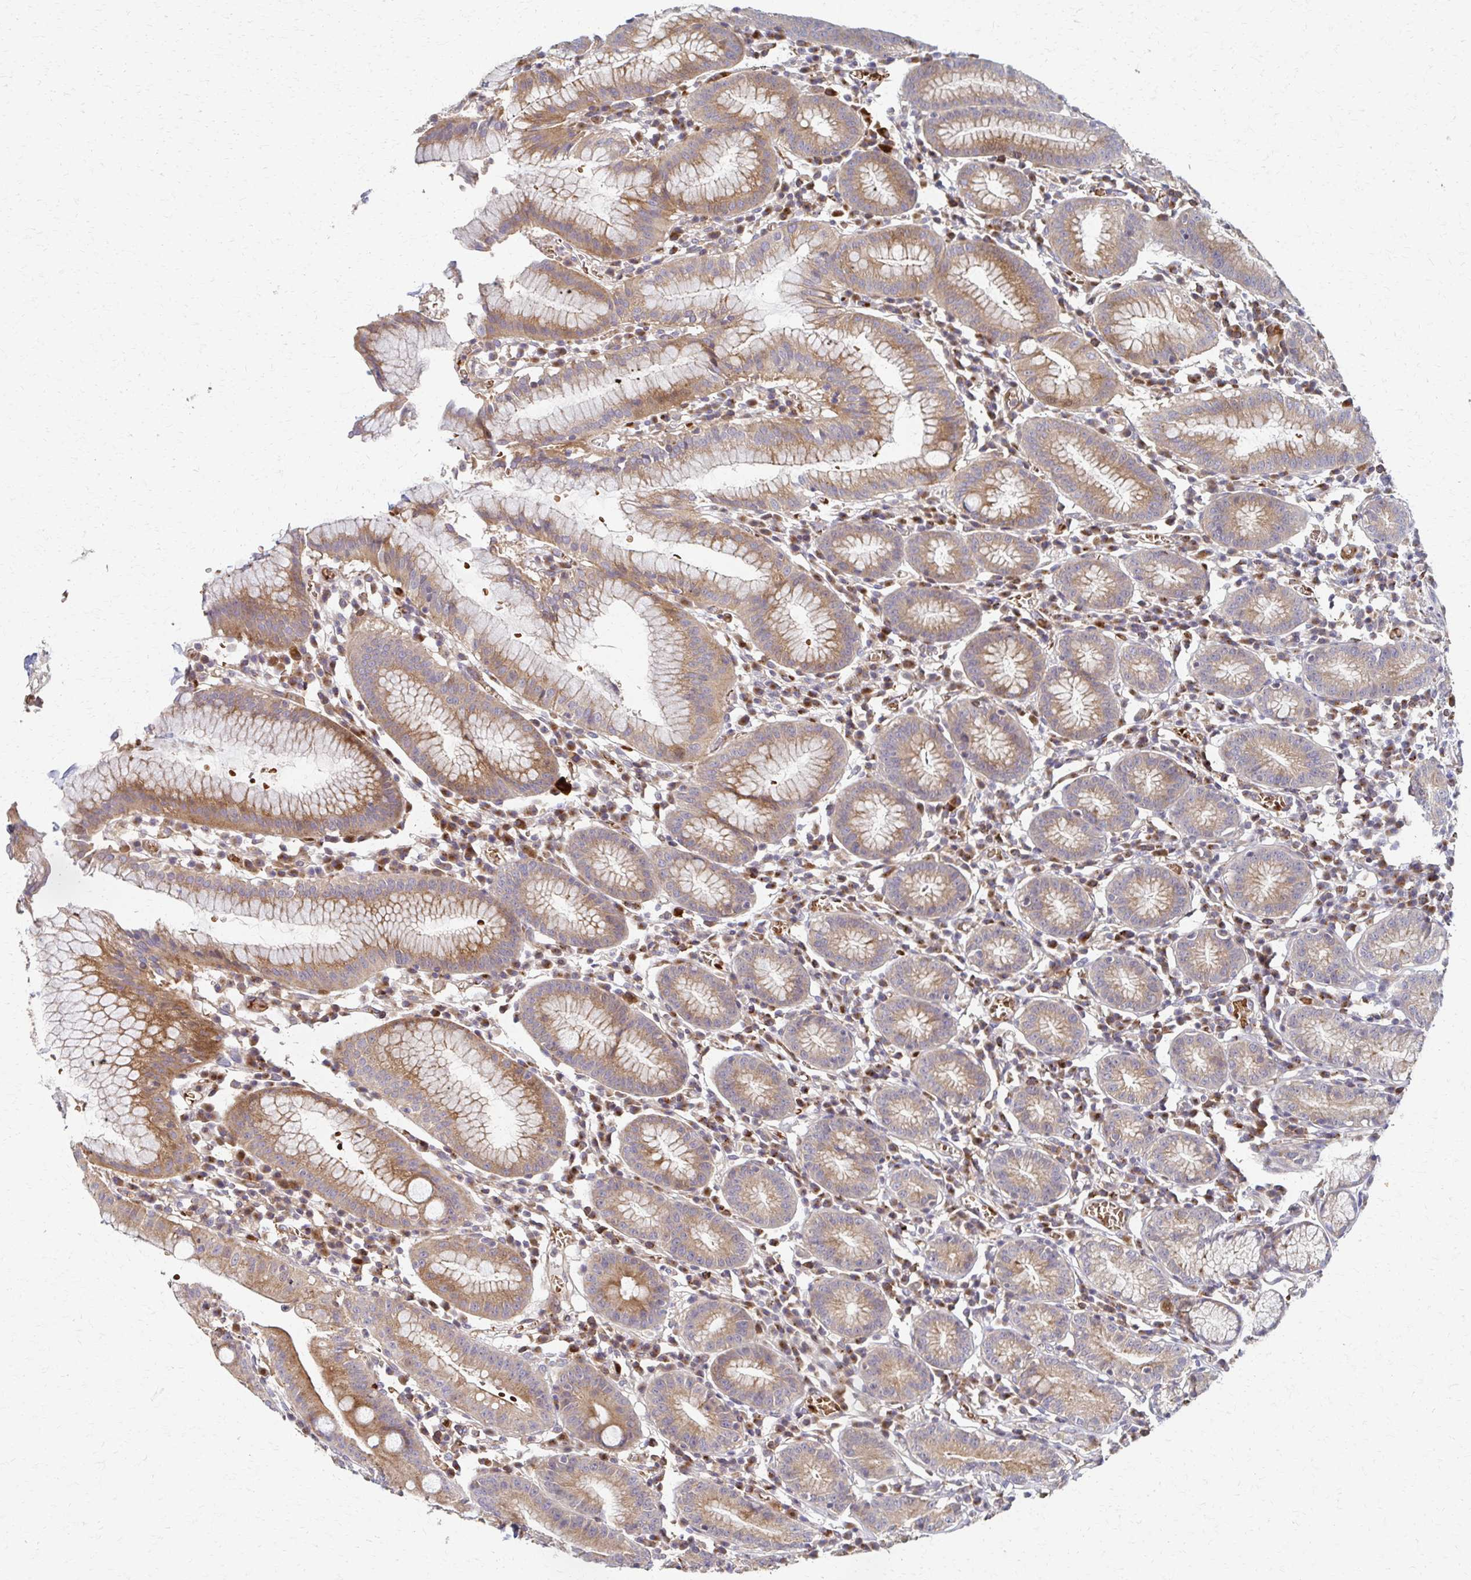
{"staining": {"intensity": "weak", "quantity": ">75%", "location": "cytoplasmic/membranous"}, "tissue": "stomach", "cell_type": "Glandular cells", "image_type": "normal", "snomed": [{"axis": "morphology", "description": "Normal tissue, NOS"}, {"axis": "topography", "description": "Stomach"}], "caption": "Immunohistochemistry (IHC) photomicrograph of unremarkable human stomach stained for a protein (brown), which exhibits low levels of weak cytoplasmic/membranous expression in about >75% of glandular cells.", "gene": "SKA2", "patient": {"sex": "male", "age": 55}}